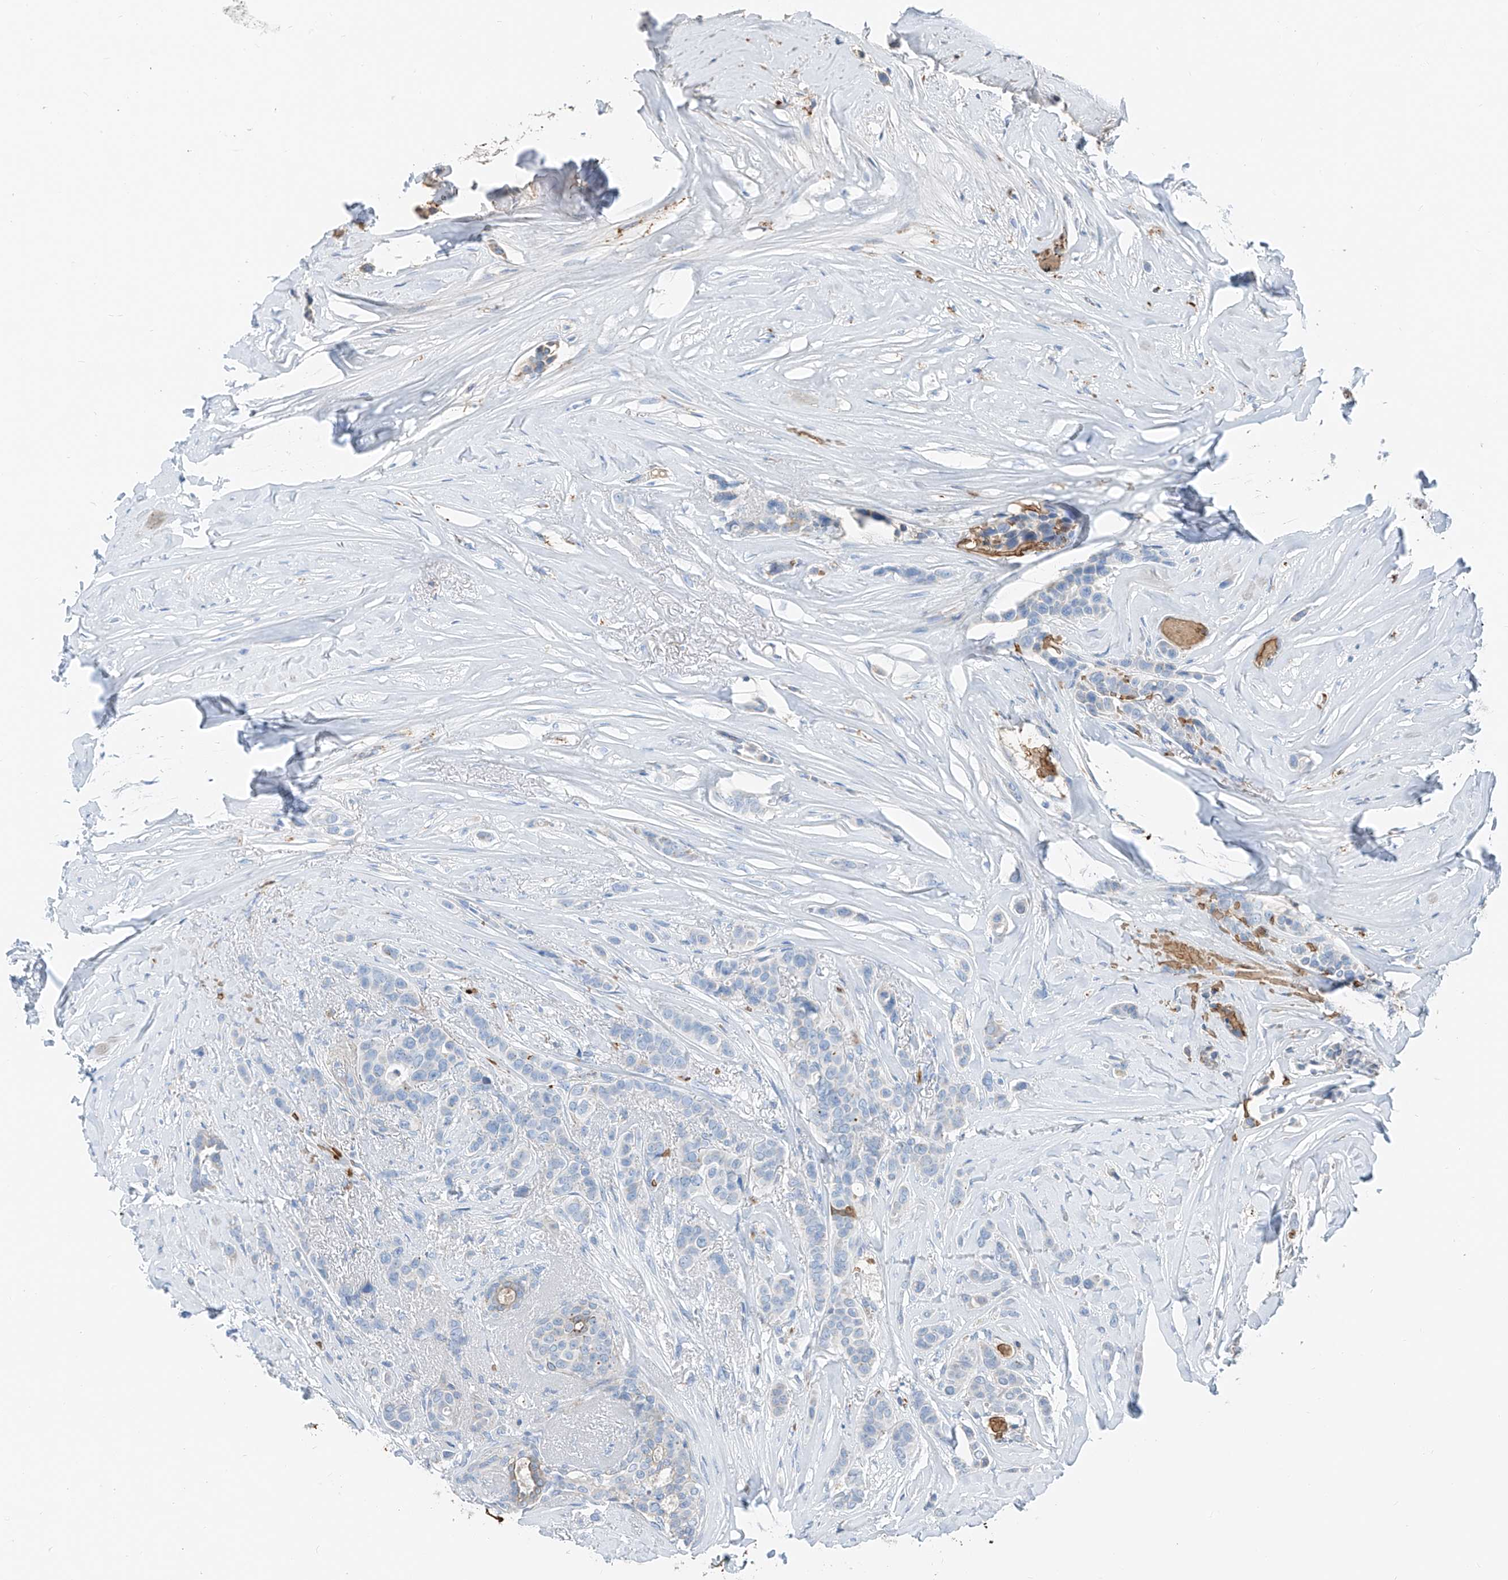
{"staining": {"intensity": "negative", "quantity": "none", "location": "none"}, "tissue": "breast cancer", "cell_type": "Tumor cells", "image_type": "cancer", "snomed": [{"axis": "morphology", "description": "Lobular carcinoma"}, {"axis": "topography", "description": "Breast"}], "caption": "The IHC micrograph has no significant positivity in tumor cells of breast lobular carcinoma tissue. (Stains: DAB immunohistochemistry (IHC) with hematoxylin counter stain, Microscopy: brightfield microscopy at high magnification).", "gene": "PRSS23", "patient": {"sex": "female", "age": 51}}